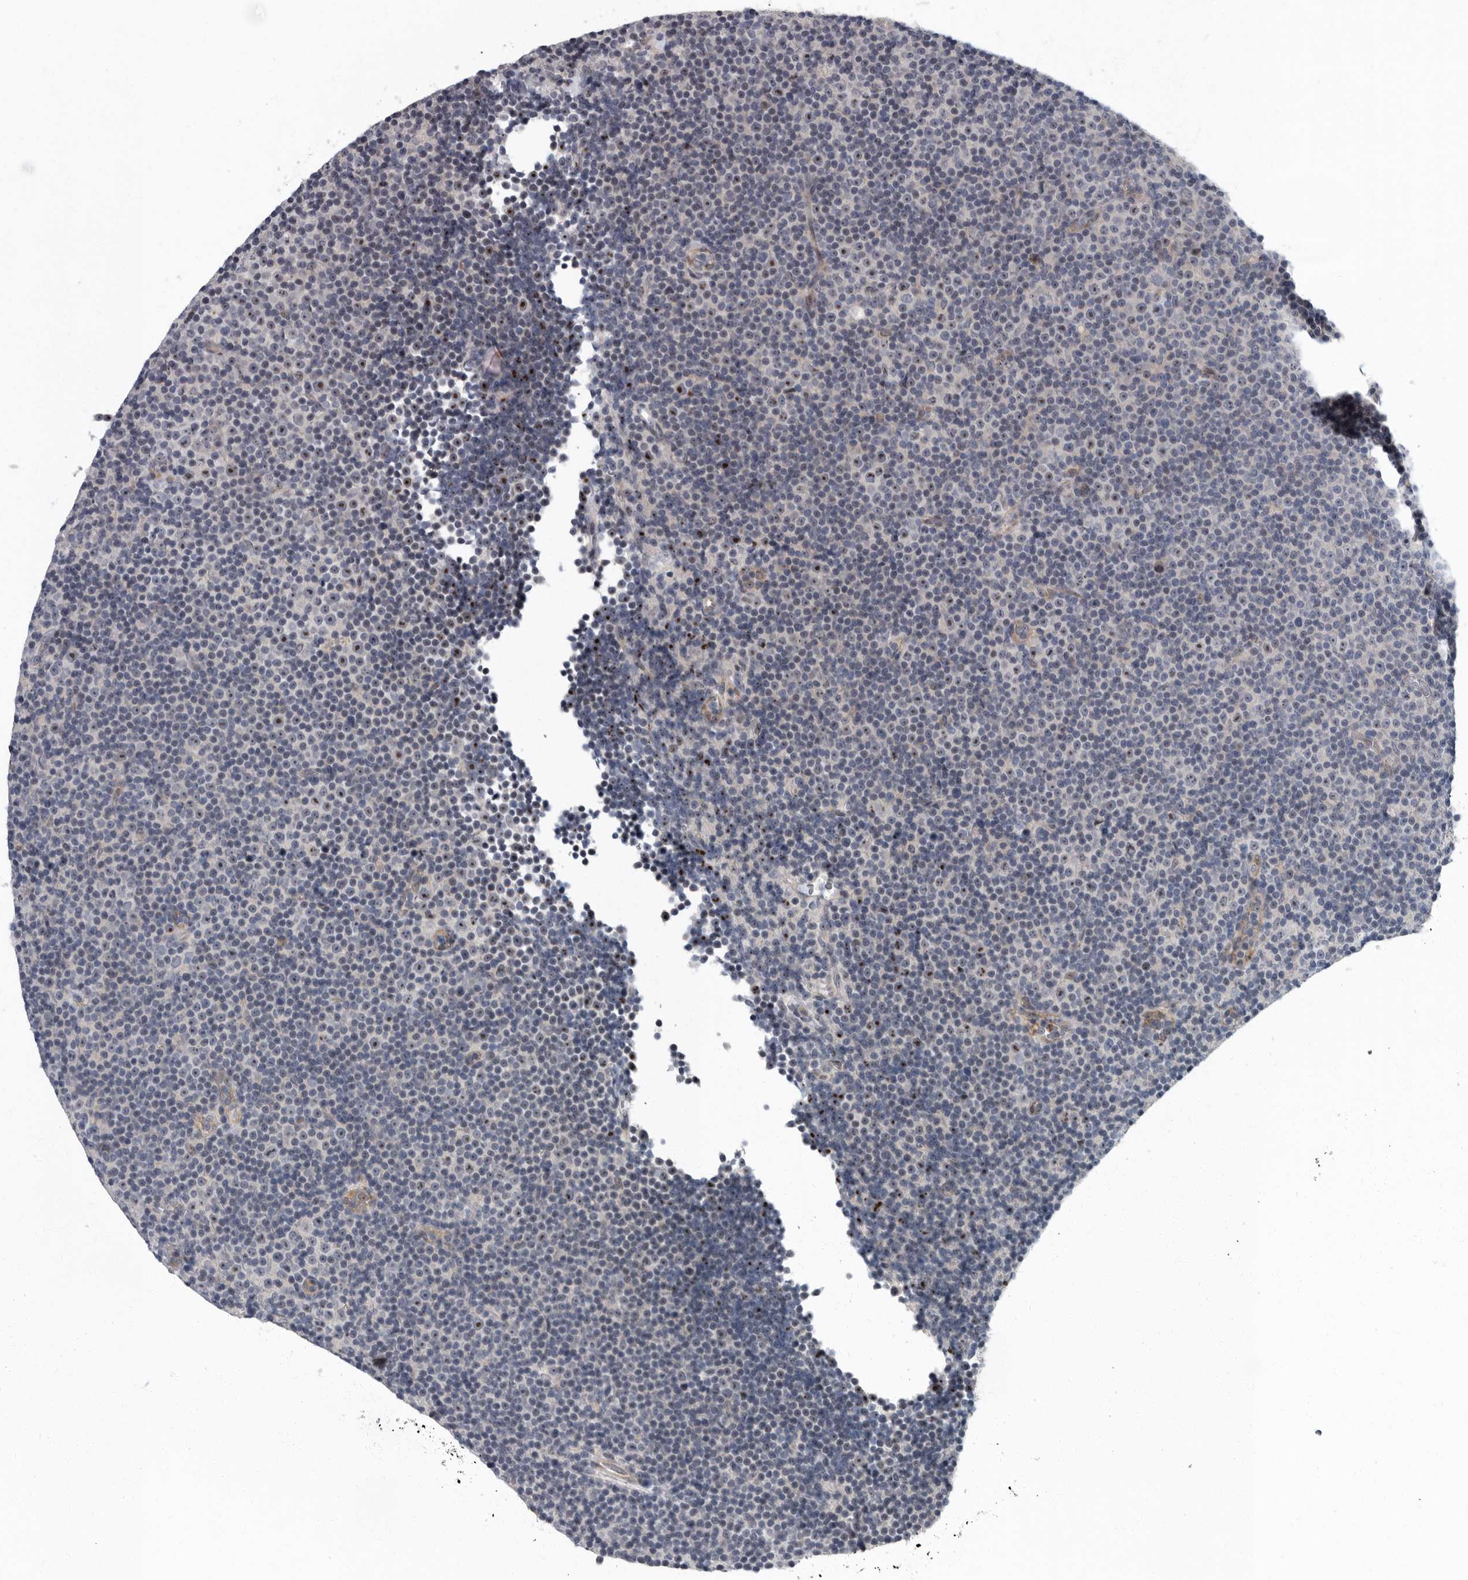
{"staining": {"intensity": "strong", "quantity": "<25%", "location": "nuclear"}, "tissue": "lymphoma", "cell_type": "Tumor cells", "image_type": "cancer", "snomed": [{"axis": "morphology", "description": "Malignant lymphoma, non-Hodgkin's type, Low grade"}, {"axis": "topography", "description": "Lymph node"}], "caption": "Lymphoma stained with a protein marker demonstrates strong staining in tumor cells.", "gene": "PDCD11", "patient": {"sex": "female", "age": 67}}